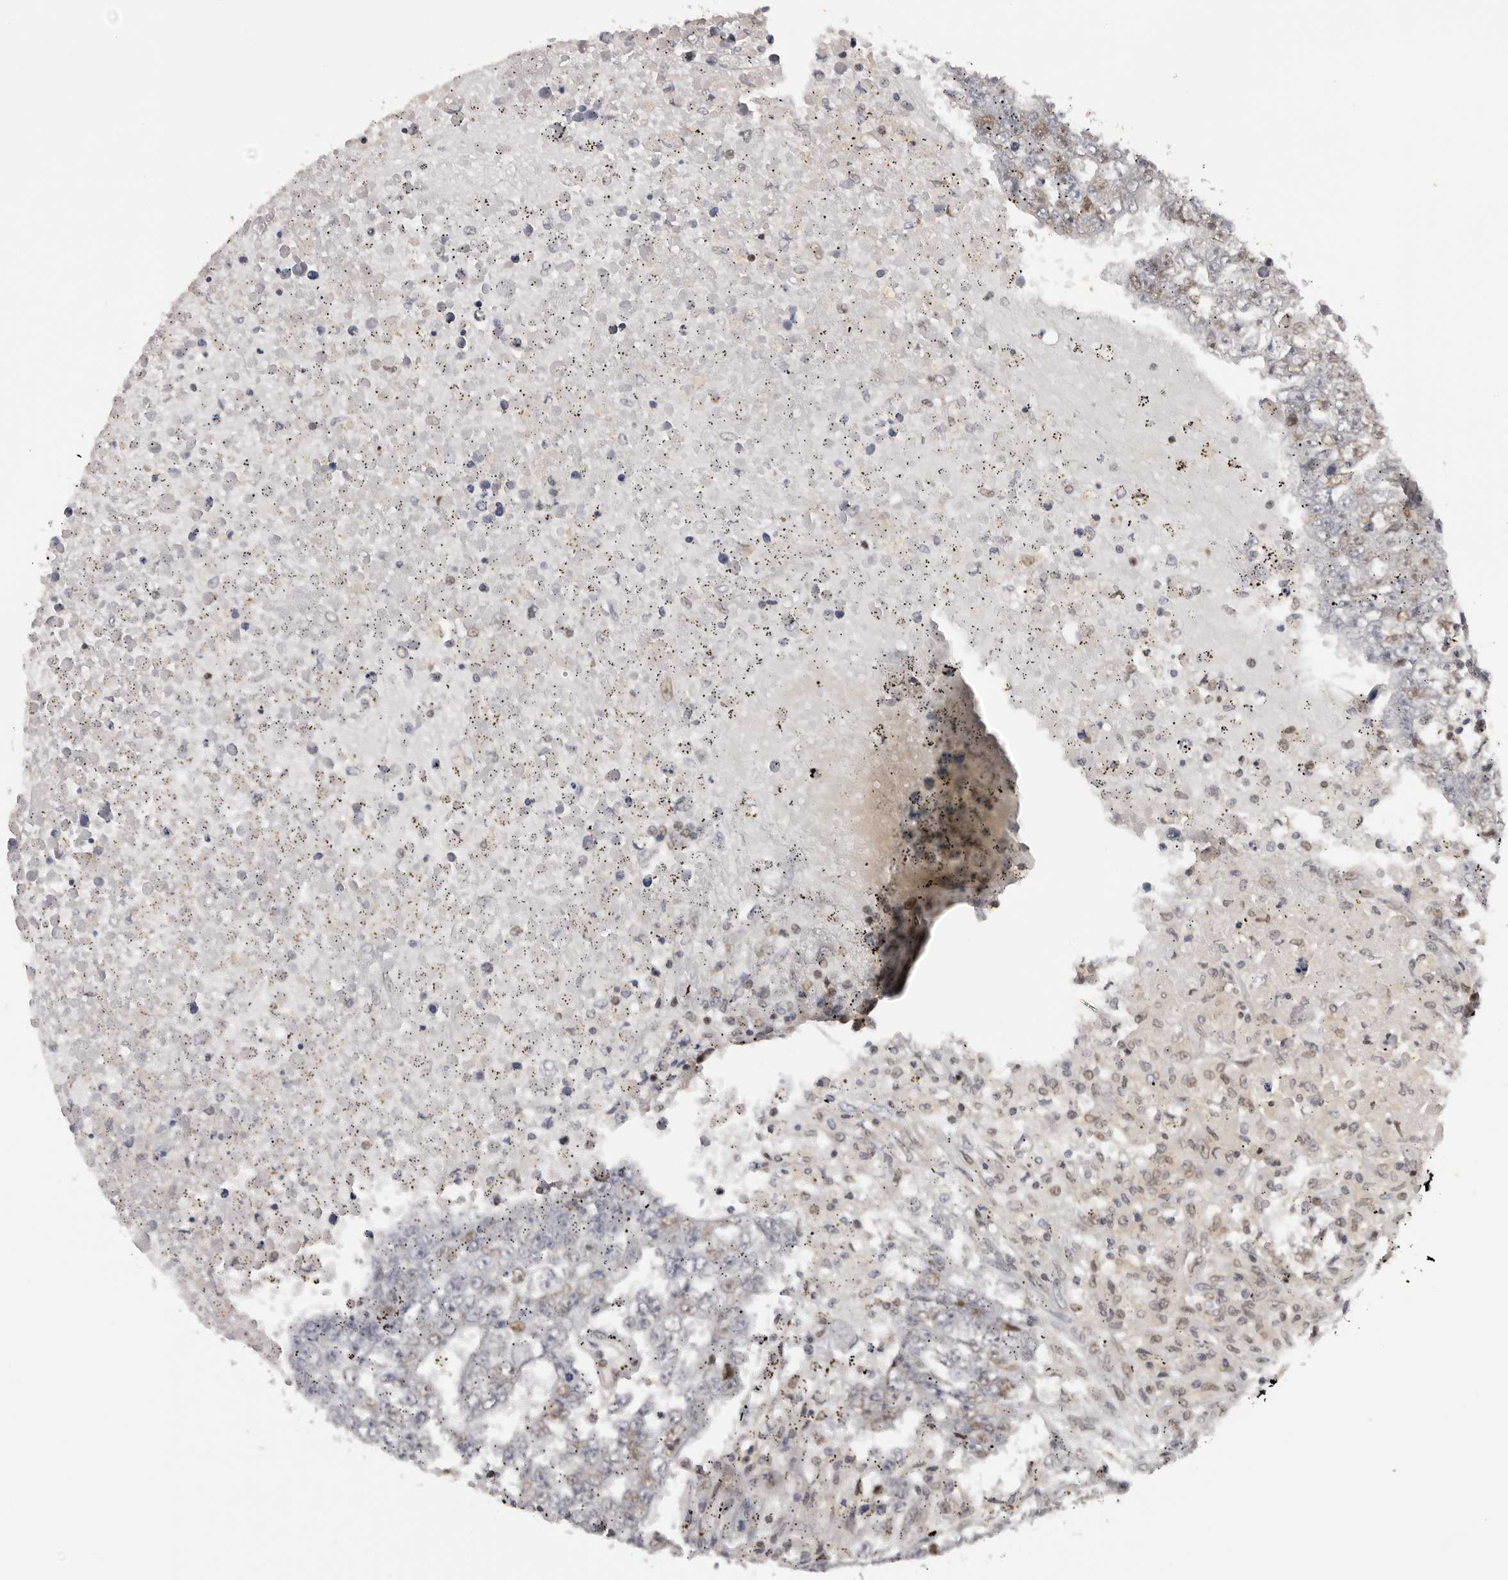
{"staining": {"intensity": "negative", "quantity": "none", "location": "none"}, "tissue": "testis cancer", "cell_type": "Tumor cells", "image_type": "cancer", "snomed": [{"axis": "morphology", "description": "Carcinoma, Embryonal, NOS"}, {"axis": "topography", "description": "Testis"}], "caption": "There is no significant positivity in tumor cells of testis cancer (embryonal carcinoma).", "gene": "KIF2B", "patient": {"sex": "male", "age": 25}}